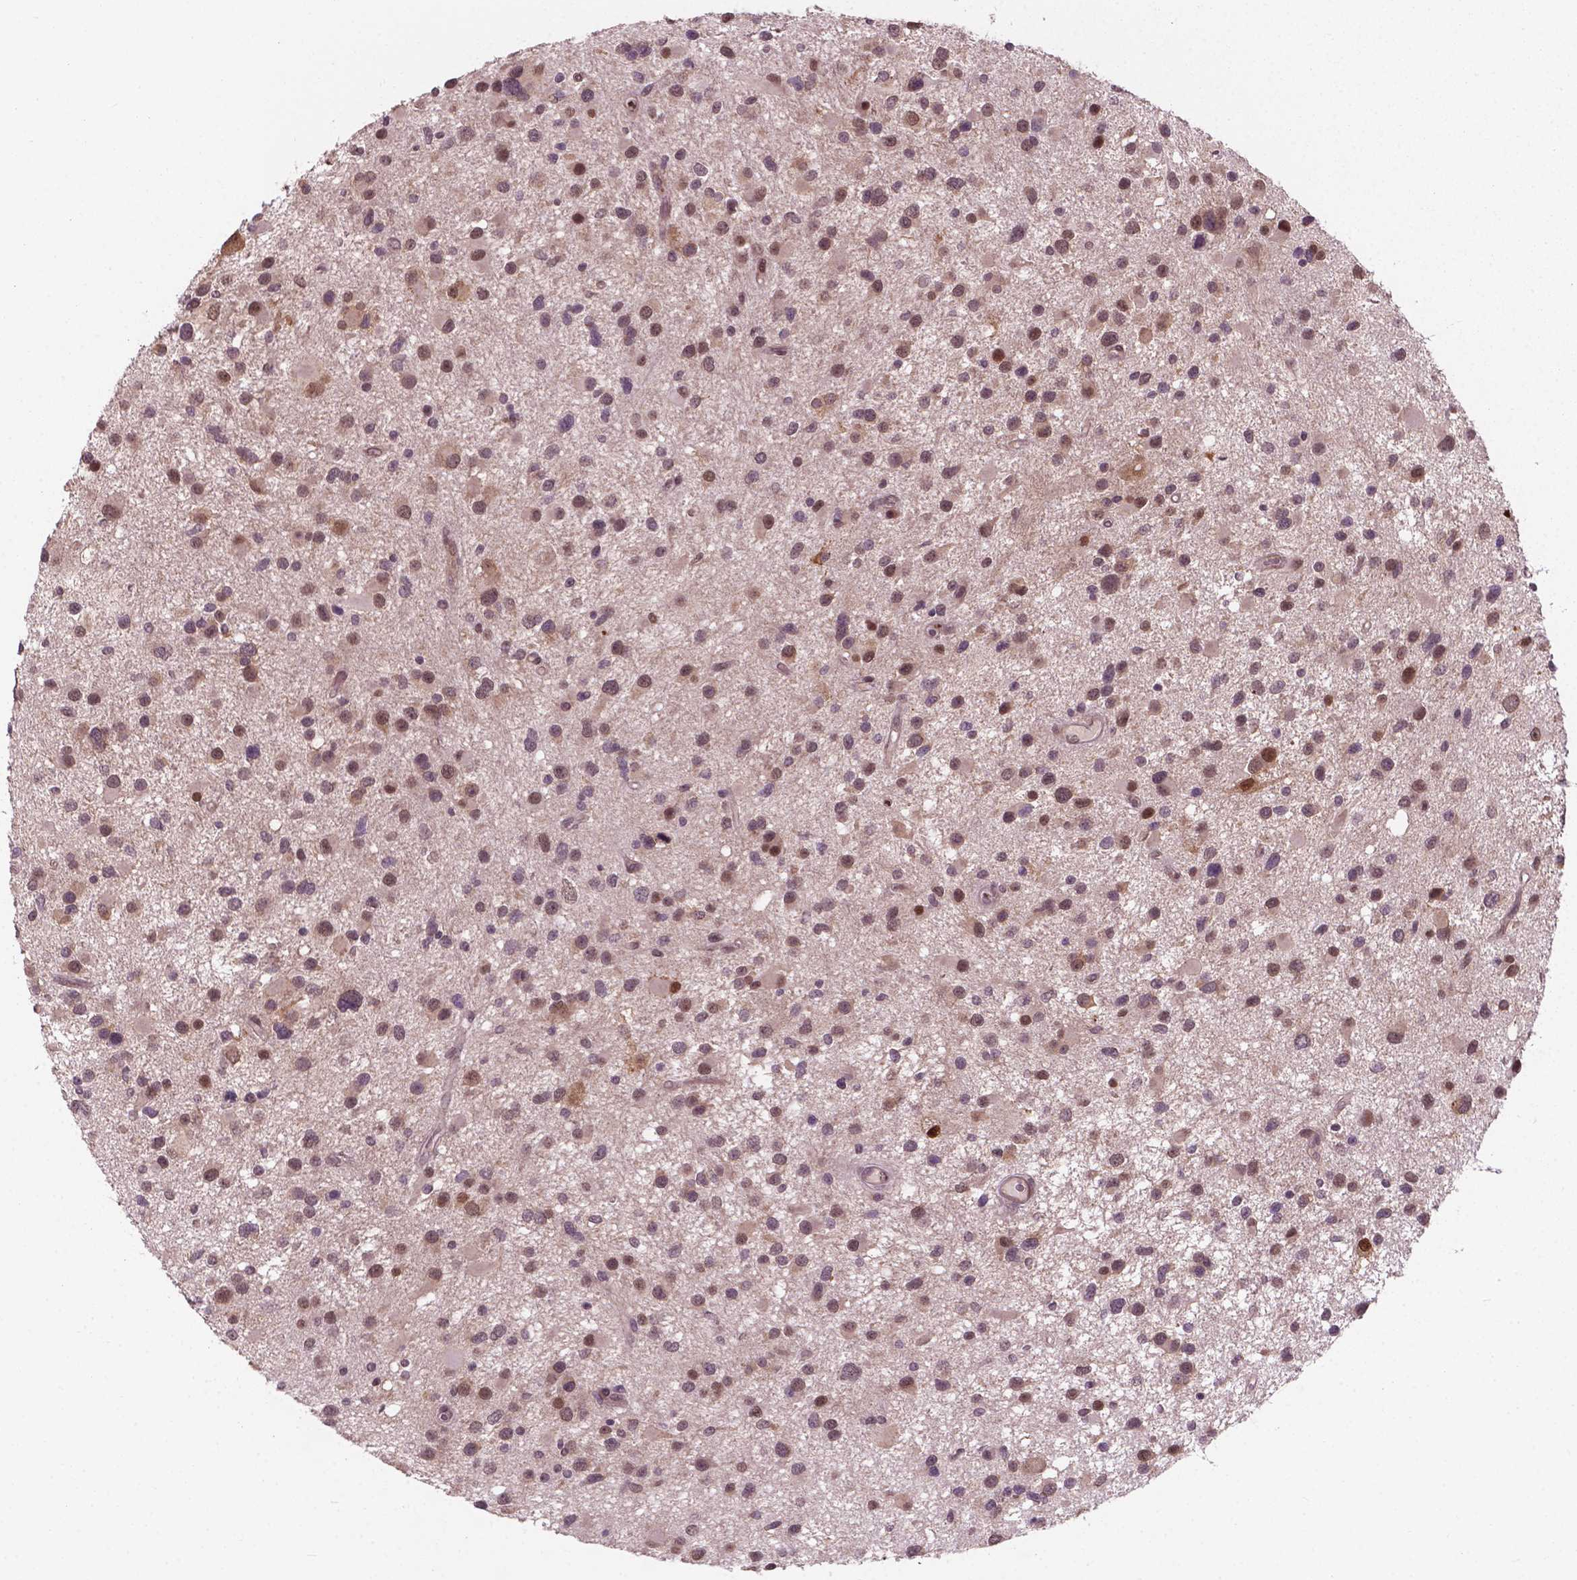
{"staining": {"intensity": "moderate", "quantity": ">75%", "location": "cytoplasmic/membranous,nuclear"}, "tissue": "glioma", "cell_type": "Tumor cells", "image_type": "cancer", "snomed": [{"axis": "morphology", "description": "Glioma, malignant, Low grade"}, {"axis": "topography", "description": "Brain"}], "caption": "A brown stain shows moderate cytoplasmic/membranous and nuclear positivity of a protein in low-grade glioma (malignant) tumor cells.", "gene": "NFAT5", "patient": {"sex": "female", "age": 32}}